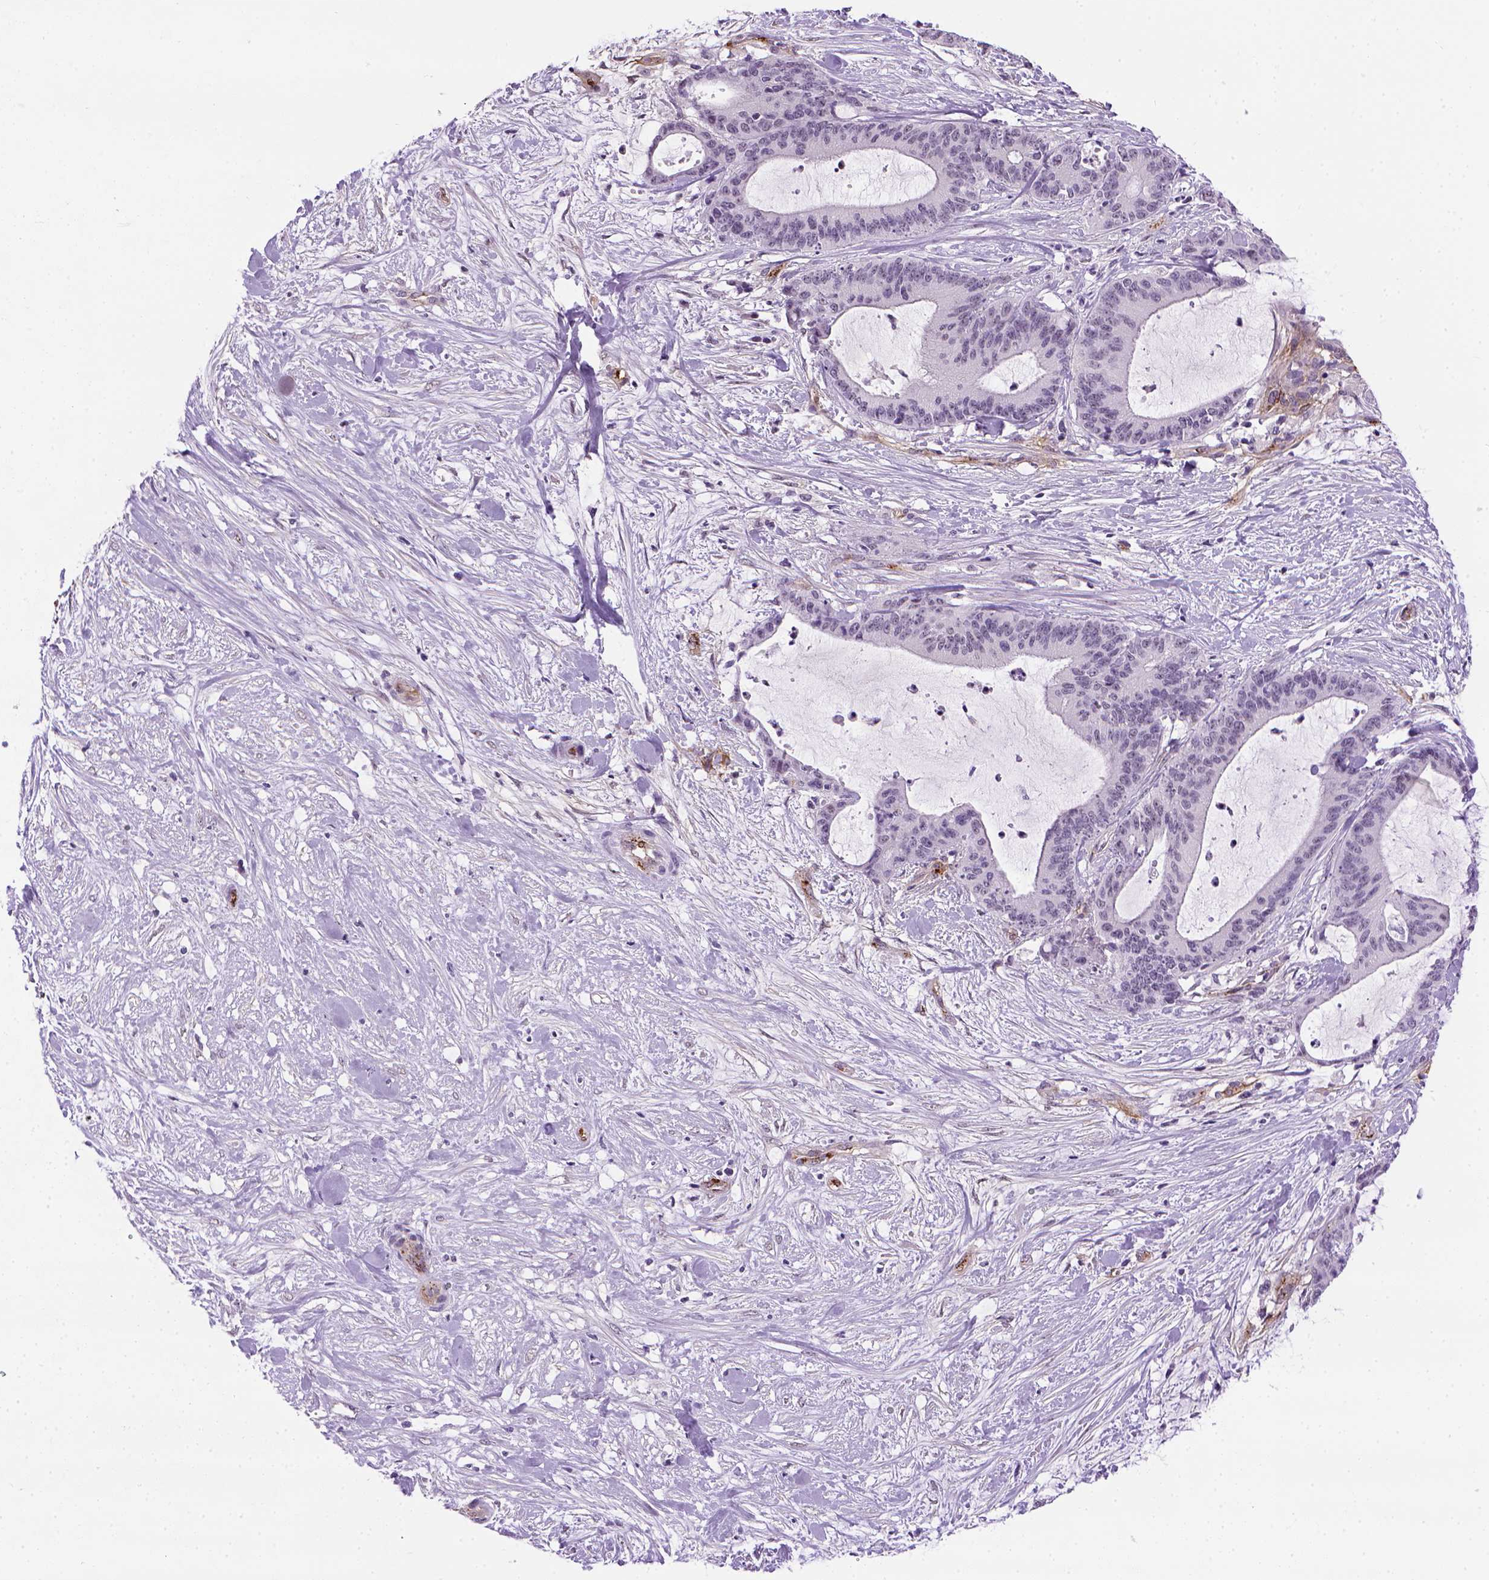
{"staining": {"intensity": "negative", "quantity": "none", "location": "none"}, "tissue": "liver cancer", "cell_type": "Tumor cells", "image_type": "cancer", "snomed": [{"axis": "morphology", "description": "Cholangiocarcinoma"}, {"axis": "topography", "description": "Liver"}], "caption": "Image shows no significant protein positivity in tumor cells of liver cholangiocarcinoma. Nuclei are stained in blue.", "gene": "VWF", "patient": {"sex": "female", "age": 73}}